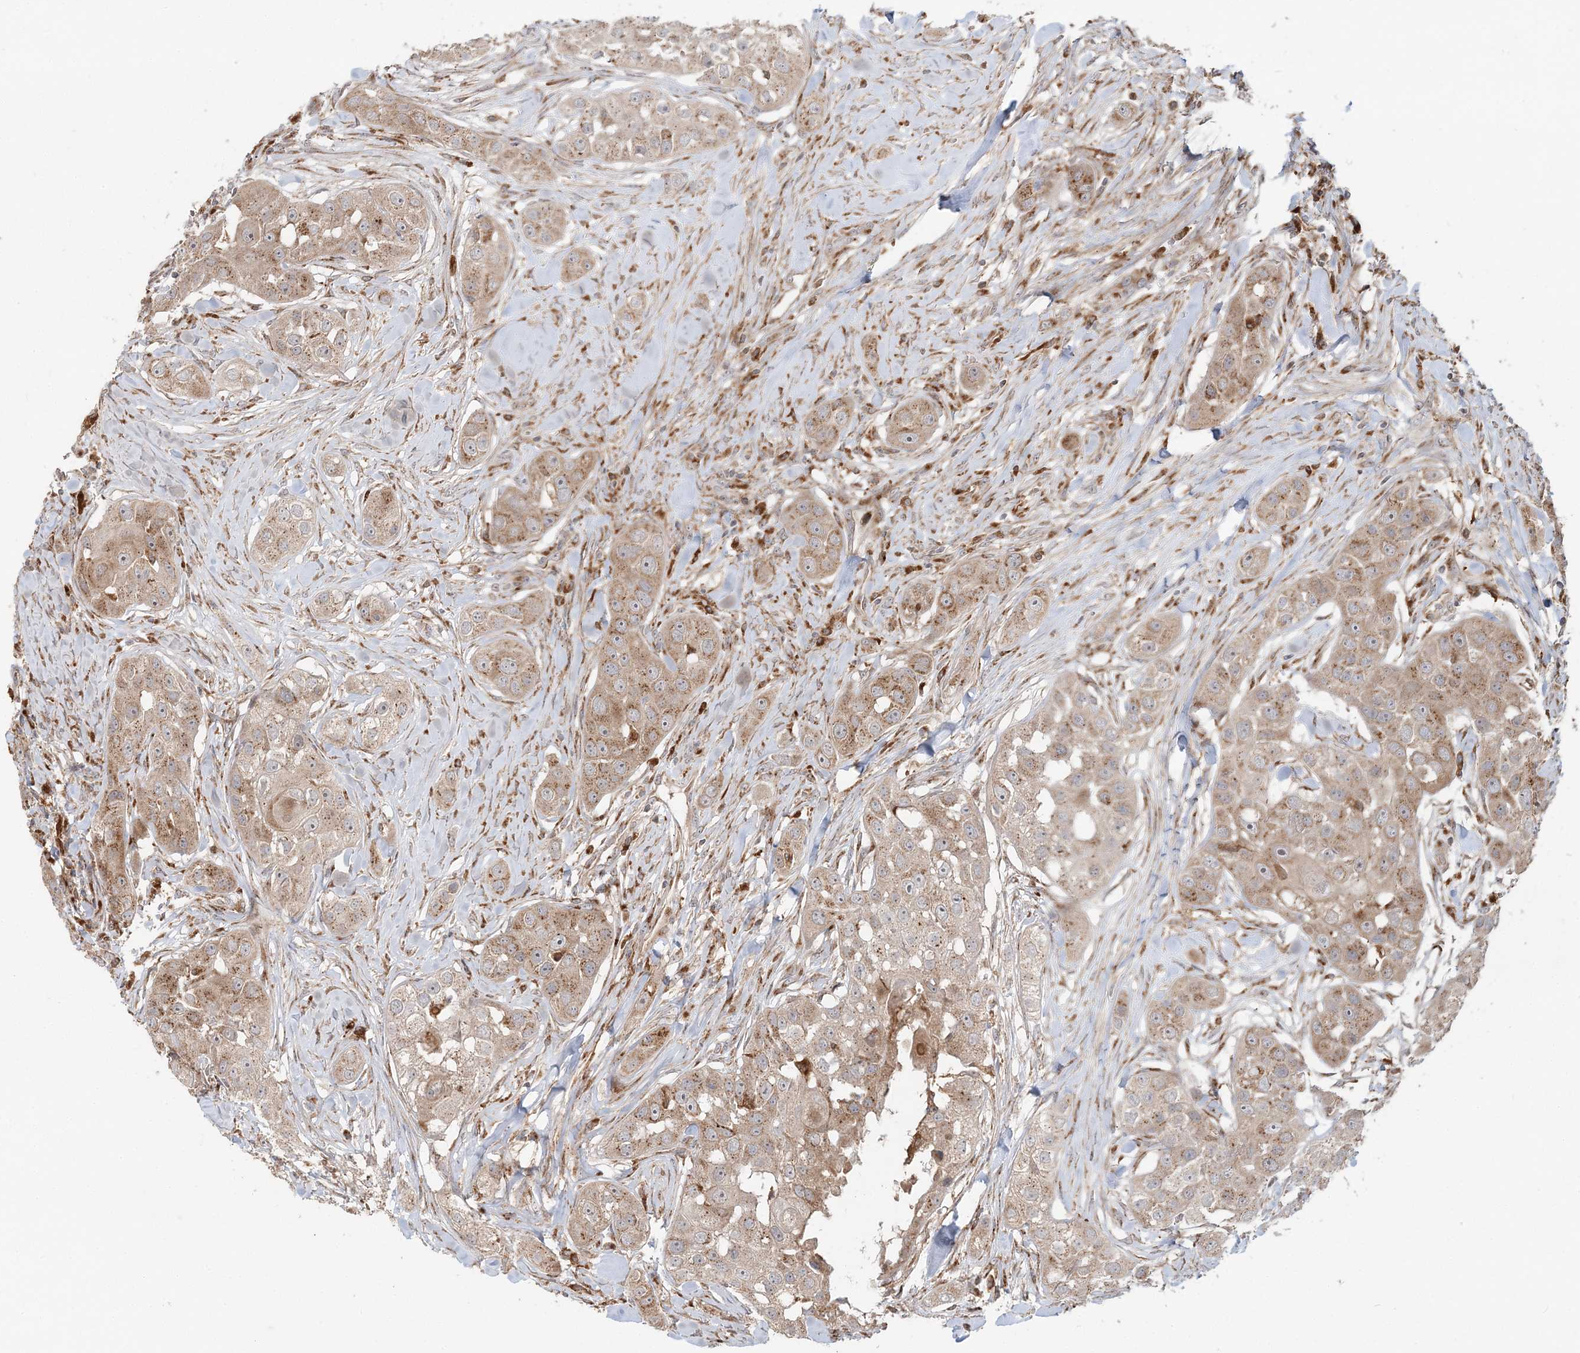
{"staining": {"intensity": "weak", "quantity": ">75%", "location": "cytoplasmic/membranous"}, "tissue": "head and neck cancer", "cell_type": "Tumor cells", "image_type": "cancer", "snomed": [{"axis": "morphology", "description": "Normal tissue, NOS"}, {"axis": "morphology", "description": "Squamous cell carcinoma, NOS"}, {"axis": "topography", "description": "Skeletal muscle"}, {"axis": "topography", "description": "Head-Neck"}], "caption": "The photomicrograph shows immunohistochemical staining of head and neck cancer. There is weak cytoplasmic/membranous expression is present in approximately >75% of tumor cells. The protein is stained brown, and the nuclei are stained in blue (DAB IHC with brightfield microscopy, high magnification).", "gene": "ABCC3", "patient": {"sex": "male", "age": 51}}